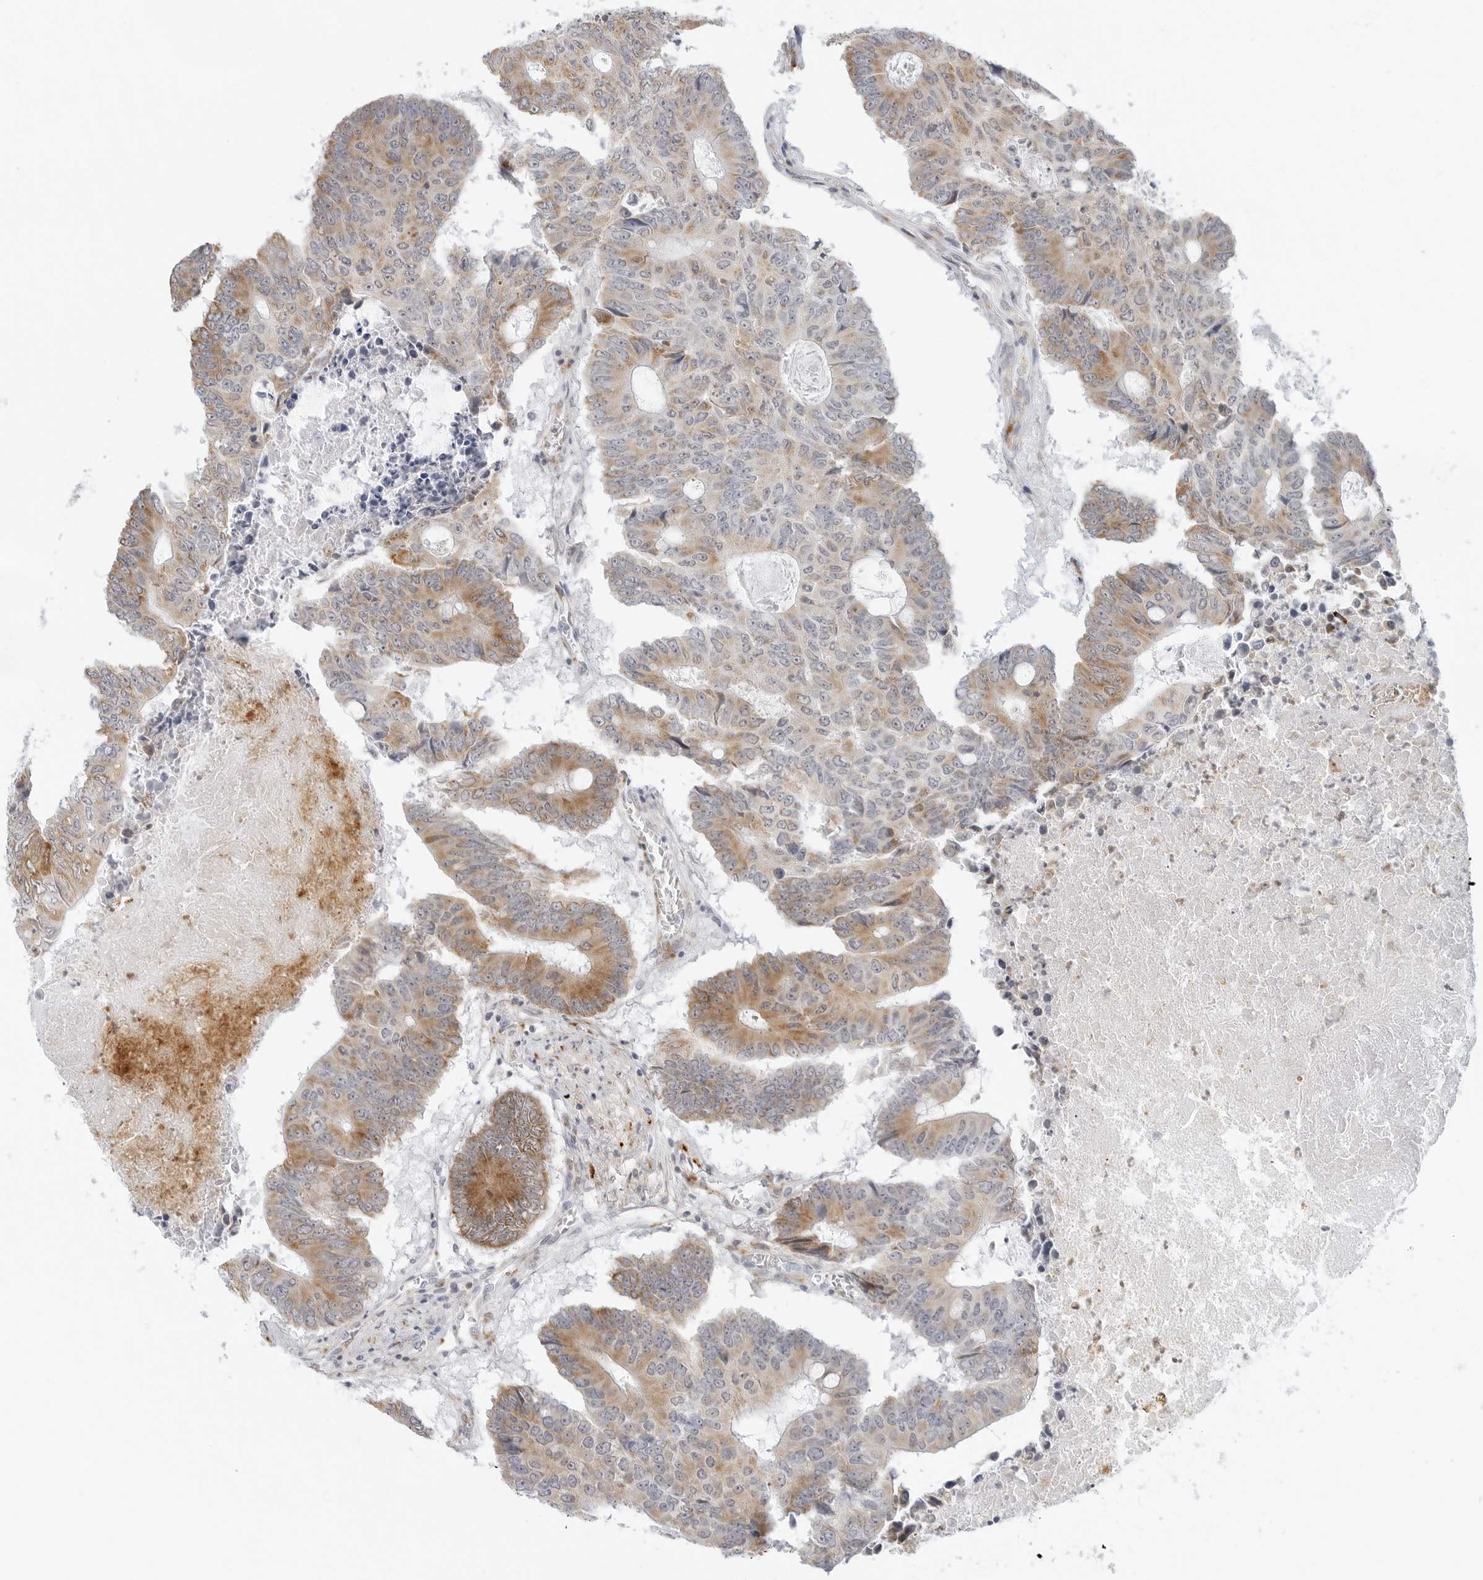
{"staining": {"intensity": "moderate", "quantity": "25%-75%", "location": "cytoplasmic/membranous"}, "tissue": "colorectal cancer", "cell_type": "Tumor cells", "image_type": "cancer", "snomed": [{"axis": "morphology", "description": "Adenocarcinoma, NOS"}, {"axis": "topography", "description": "Colon"}], "caption": "Adenocarcinoma (colorectal) tissue demonstrates moderate cytoplasmic/membranous expression in approximately 25%-75% of tumor cells (DAB (3,3'-diaminobenzidine) IHC, brown staining for protein, blue staining for nuclei).", "gene": "C1QTNF1", "patient": {"sex": "male", "age": 87}}